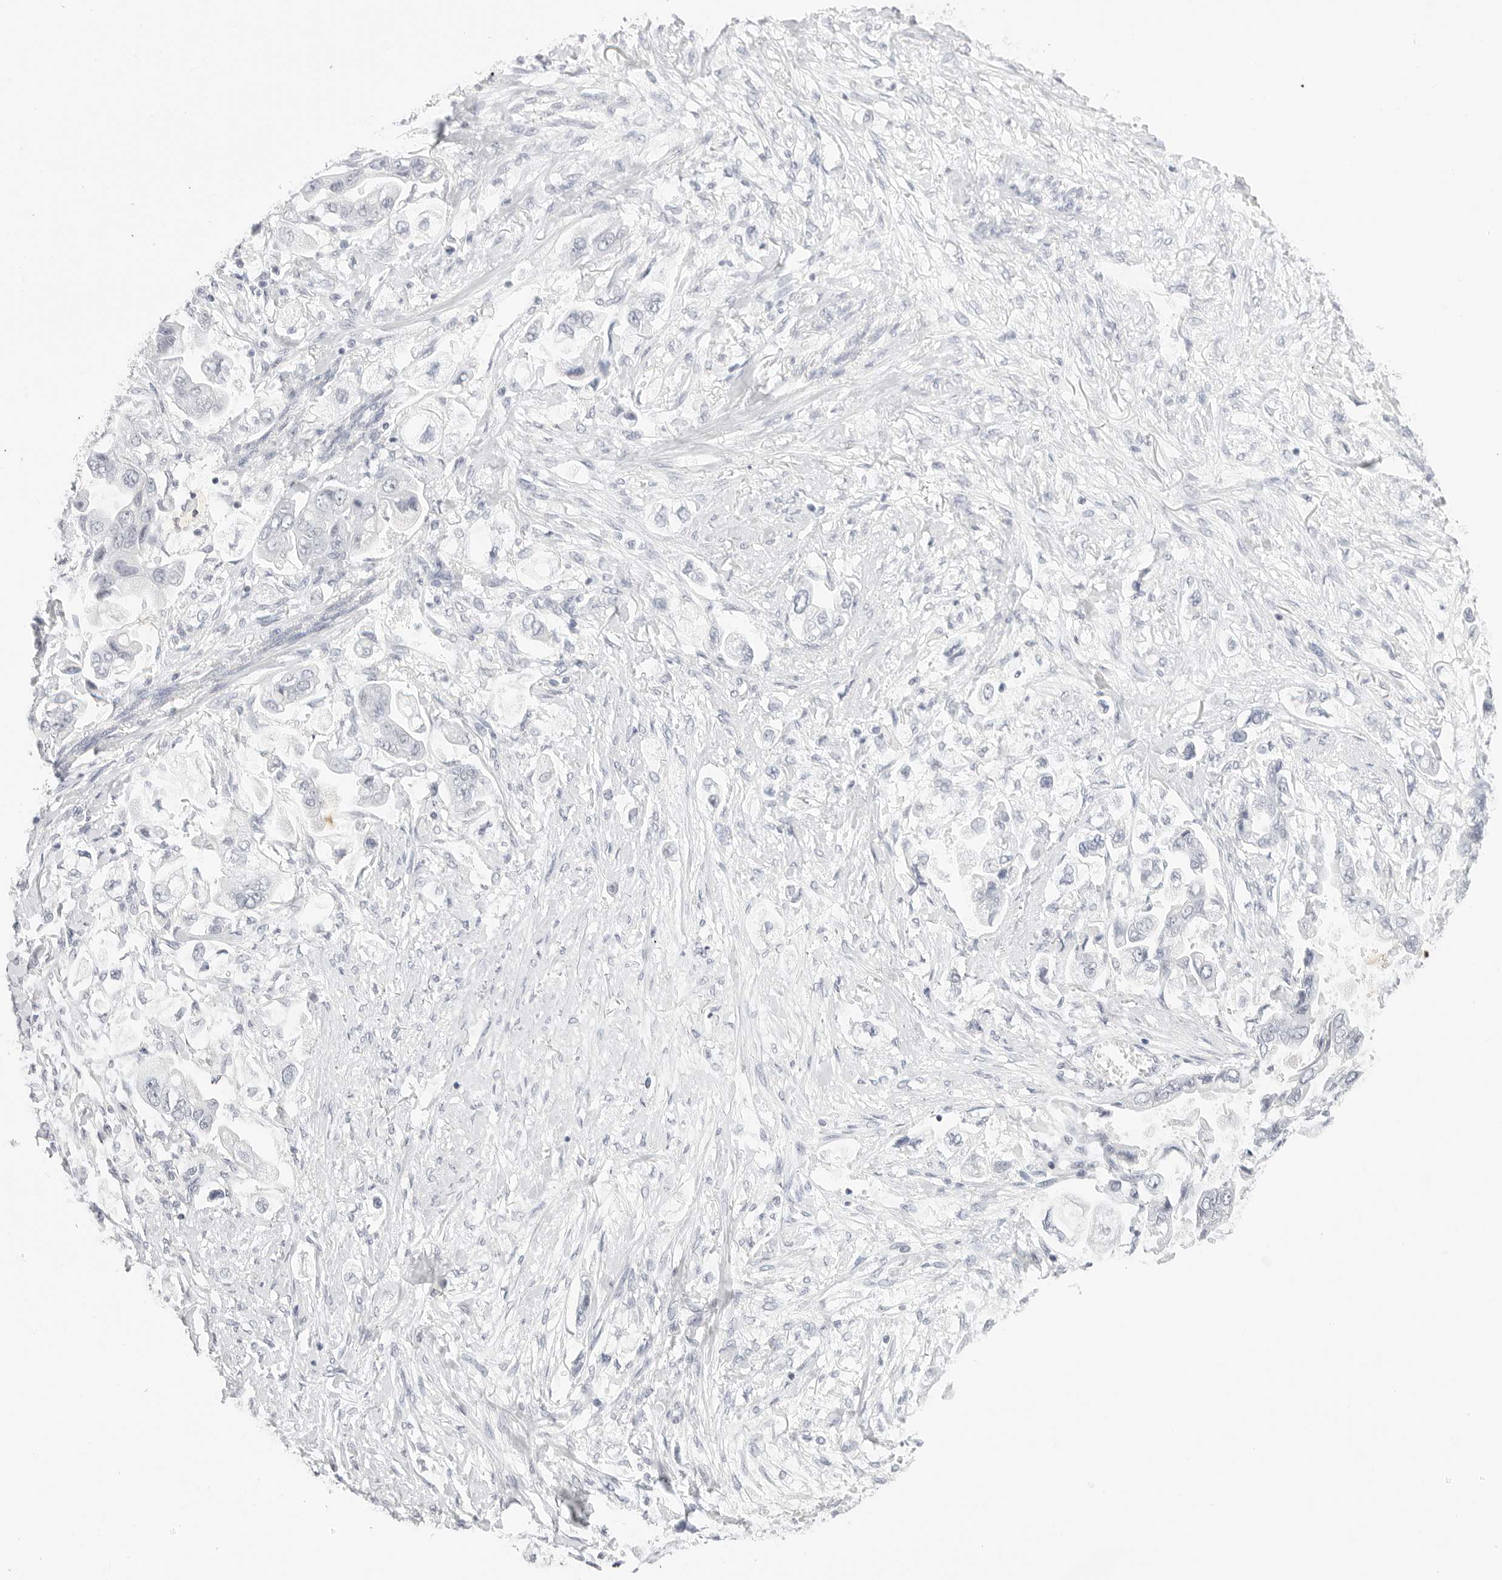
{"staining": {"intensity": "negative", "quantity": "none", "location": "none"}, "tissue": "stomach cancer", "cell_type": "Tumor cells", "image_type": "cancer", "snomed": [{"axis": "morphology", "description": "Adenocarcinoma, NOS"}, {"axis": "topography", "description": "Stomach"}], "caption": "High power microscopy histopathology image of an IHC photomicrograph of stomach cancer, revealing no significant positivity in tumor cells.", "gene": "HMGCS2", "patient": {"sex": "male", "age": 62}}